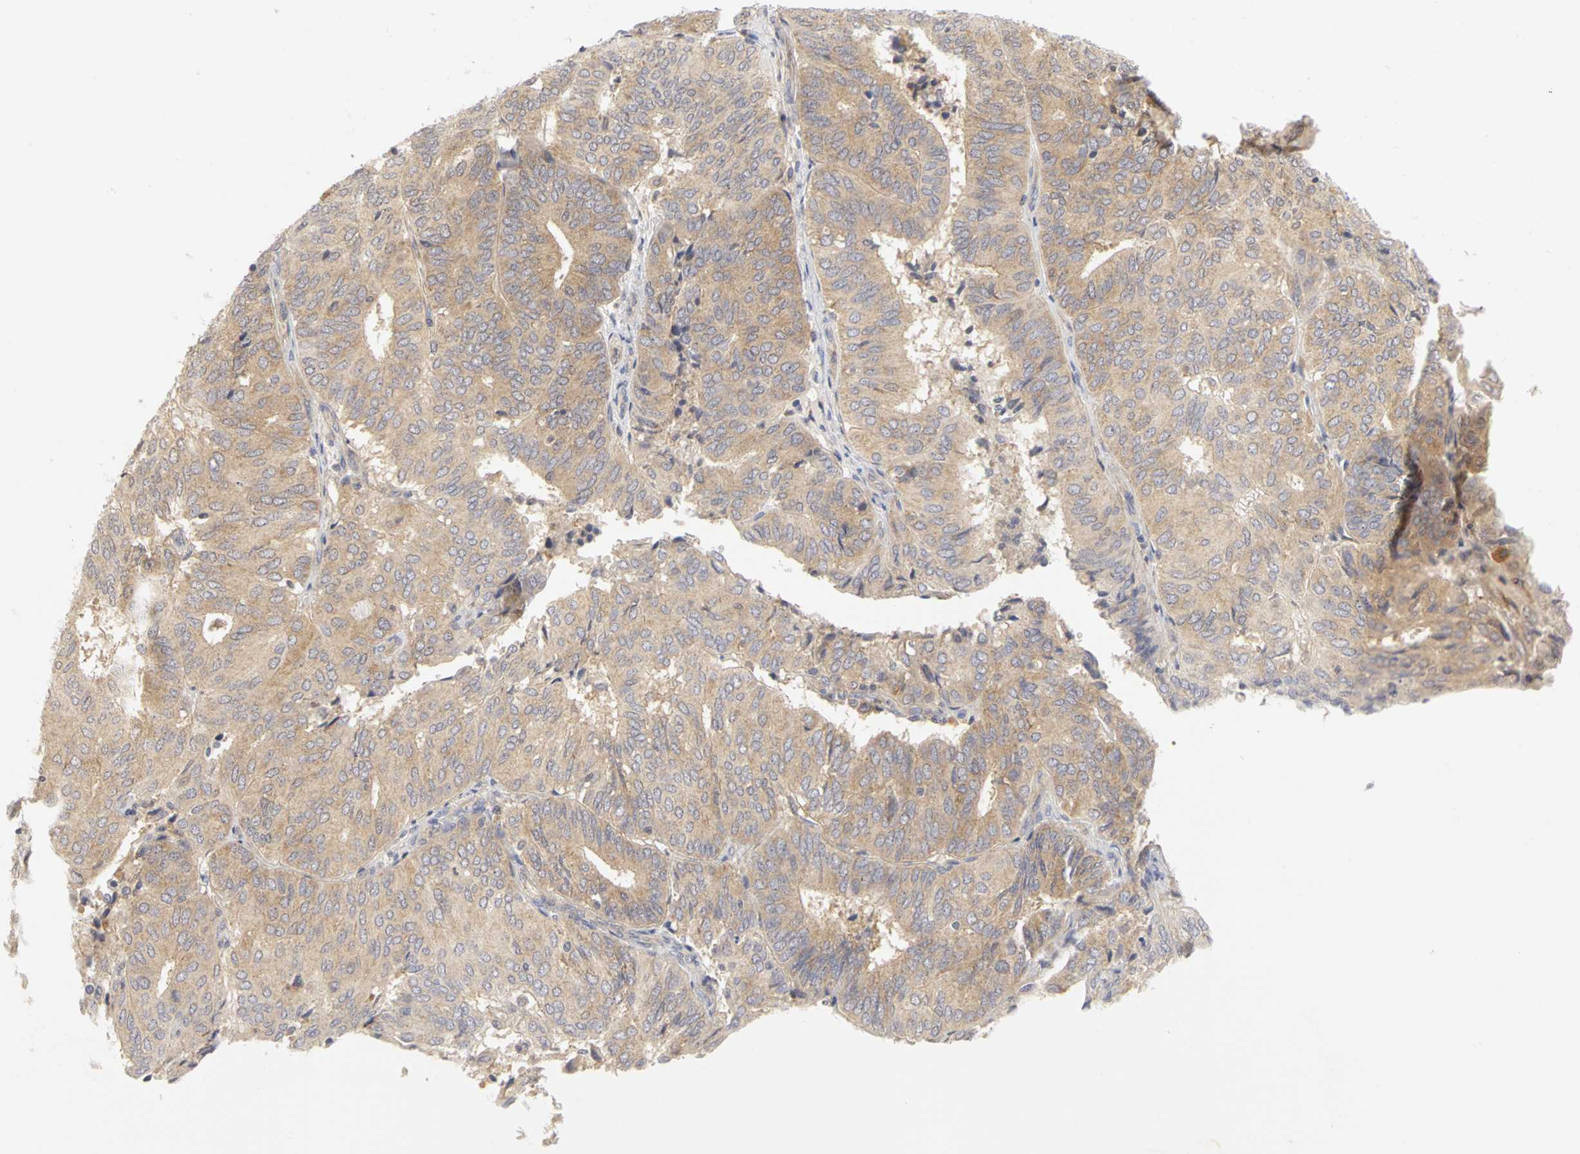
{"staining": {"intensity": "weak", "quantity": ">75%", "location": "cytoplasmic/membranous"}, "tissue": "endometrial cancer", "cell_type": "Tumor cells", "image_type": "cancer", "snomed": [{"axis": "morphology", "description": "Adenocarcinoma, NOS"}, {"axis": "topography", "description": "Uterus"}], "caption": "Protein expression by IHC demonstrates weak cytoplasmic/membranous positivity in about >75% of tumor cells in endometrial cancer.", "gene": "IRAK1", "patient": {"sex": "female", "age": 60}}